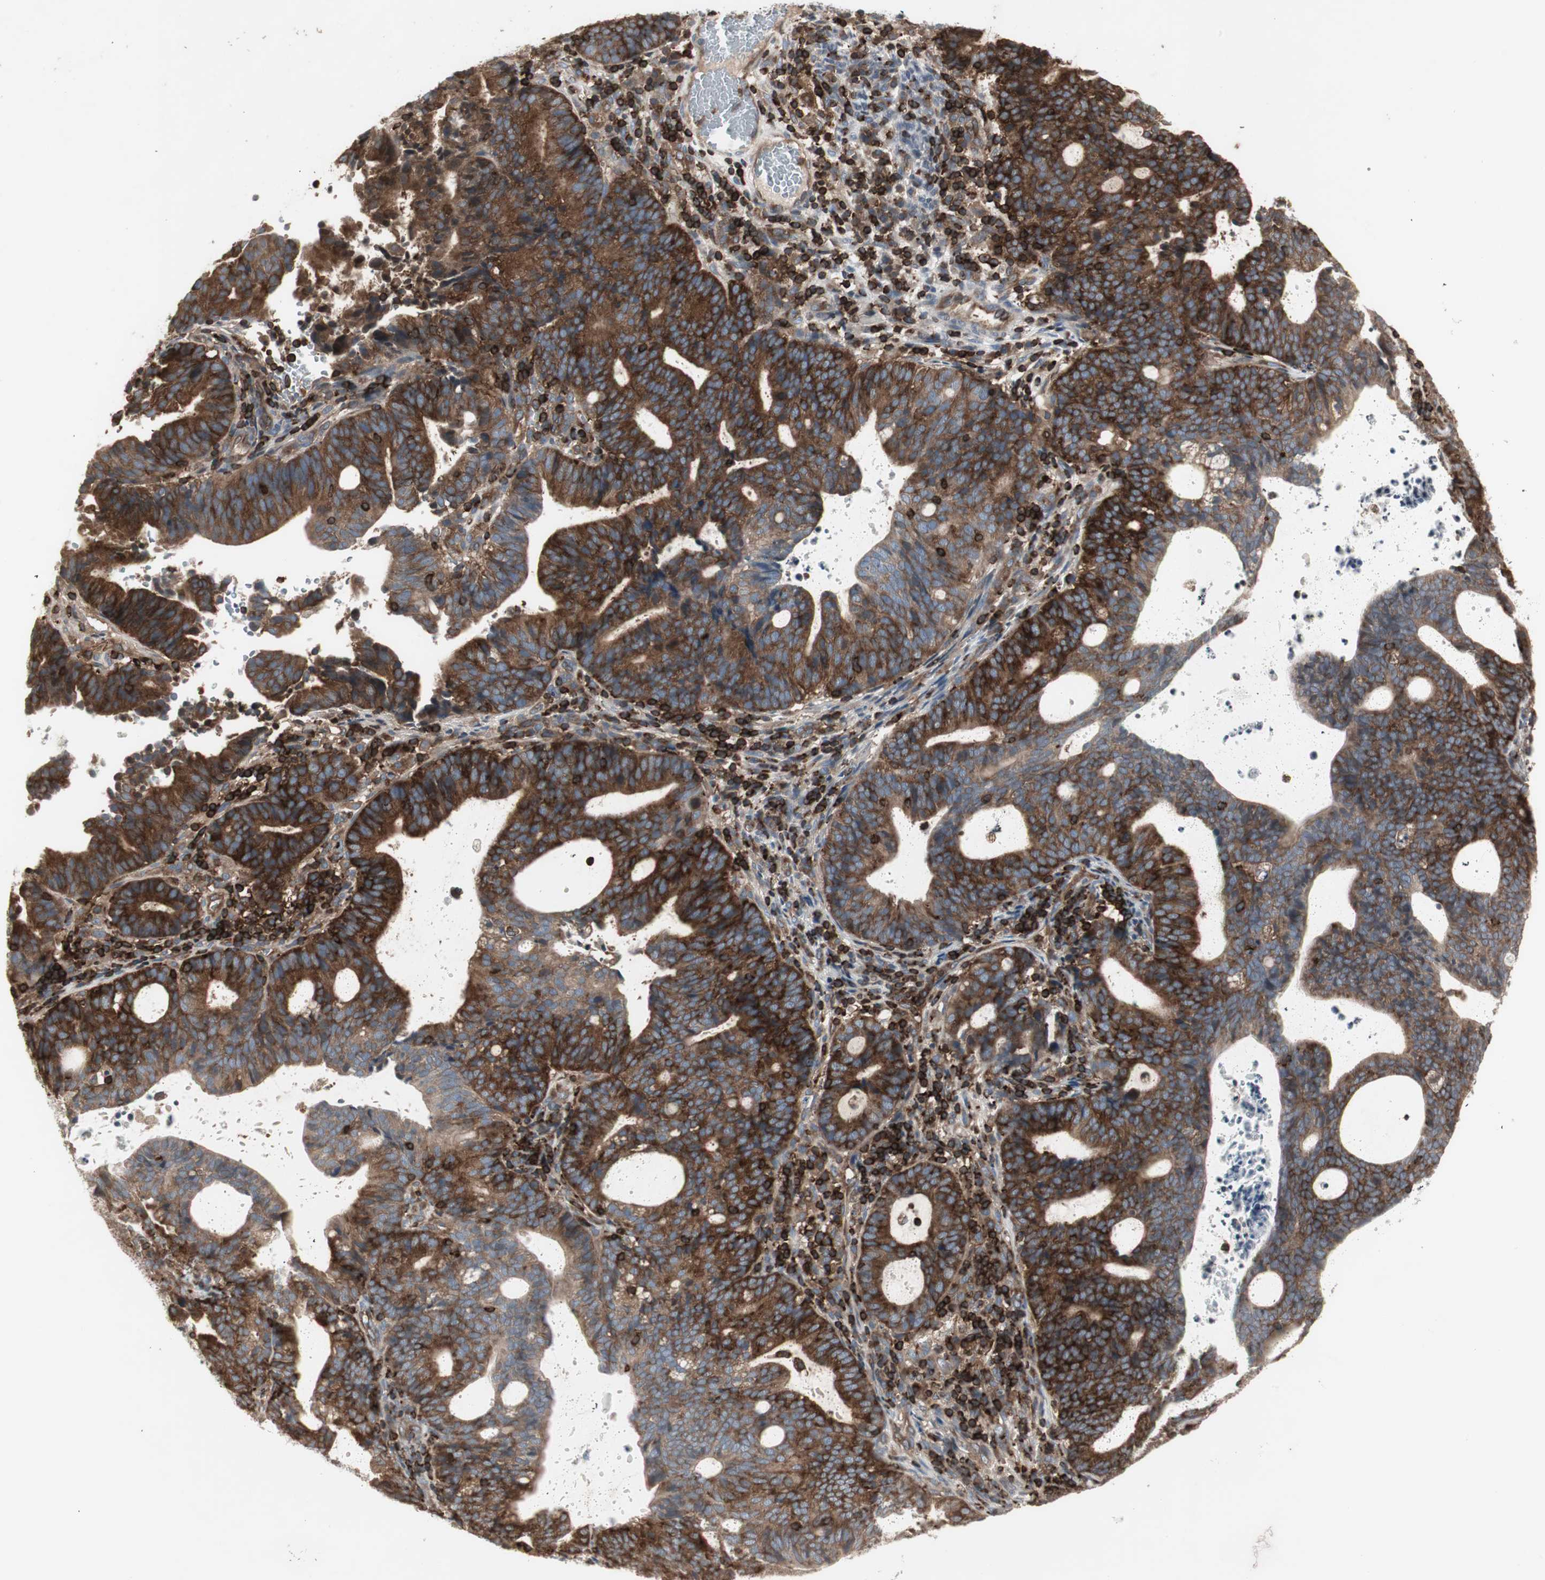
{"staining": {"intensity": "strong", "quantity": "25%-75%", "location": "cytoplasmic/membranous"}, "tissue": "endometrial cancer", "cell_type": "Tumor cells", "image_type": "cancer", "snomed": [{"axis": "morphology", "description": "Adenocarcinoma, NOS"}, {"axis": "topography", "description": "Uterus"}], "caption": "Human adenocarcinoma (endometrial) stained with a protein marker shows strong staining in tumor cells.", "gene": "ARHGEF1", "patient": {"sex": "female", "age": 83}}